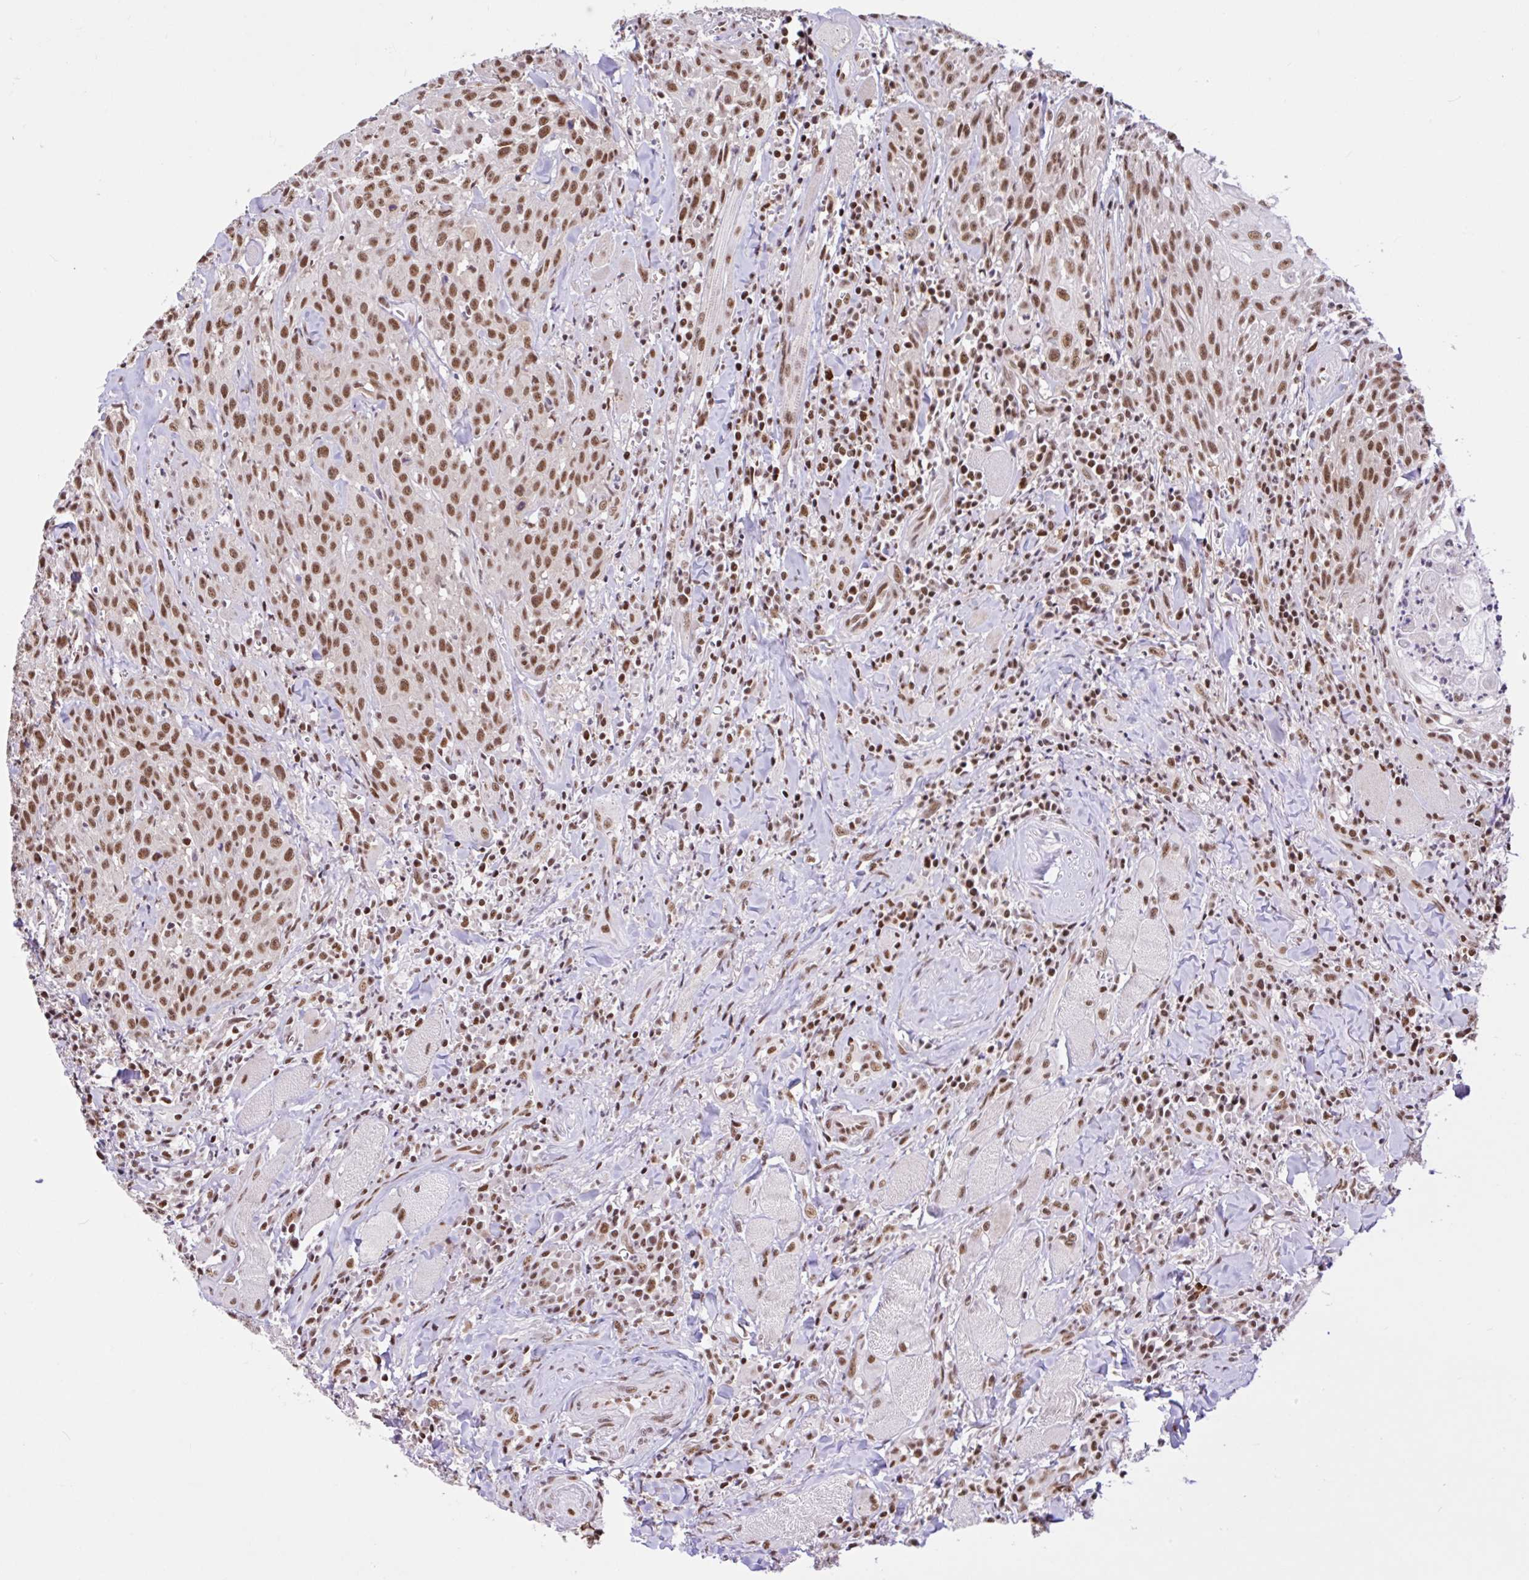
{"staining": {"intensity": "moderate", "quantity": ">75%", "location": "nuclear"}, "tissue": "head and neck cancer", "cell_type": "Tumor cells", "image_type": "cancer", "snomed": [{"axis": "morphology", "description": "Normal tissue, NOS"}, {"axis": "morphology", "description": "Squamous cell carcinoma, NOS"}, {"axis": "topography", "description": "Oral tissue"}, {"axis": "topography", "description": "Head-Neck"}], "caption": "The micrograph demonstrates a brown stain indicating the presence of a protein in the nuclear of tumor cells in head and neck squamous cell carcinoma.", "gene": "CCDC12", "patient": {"sex": "female", "age": 70}}